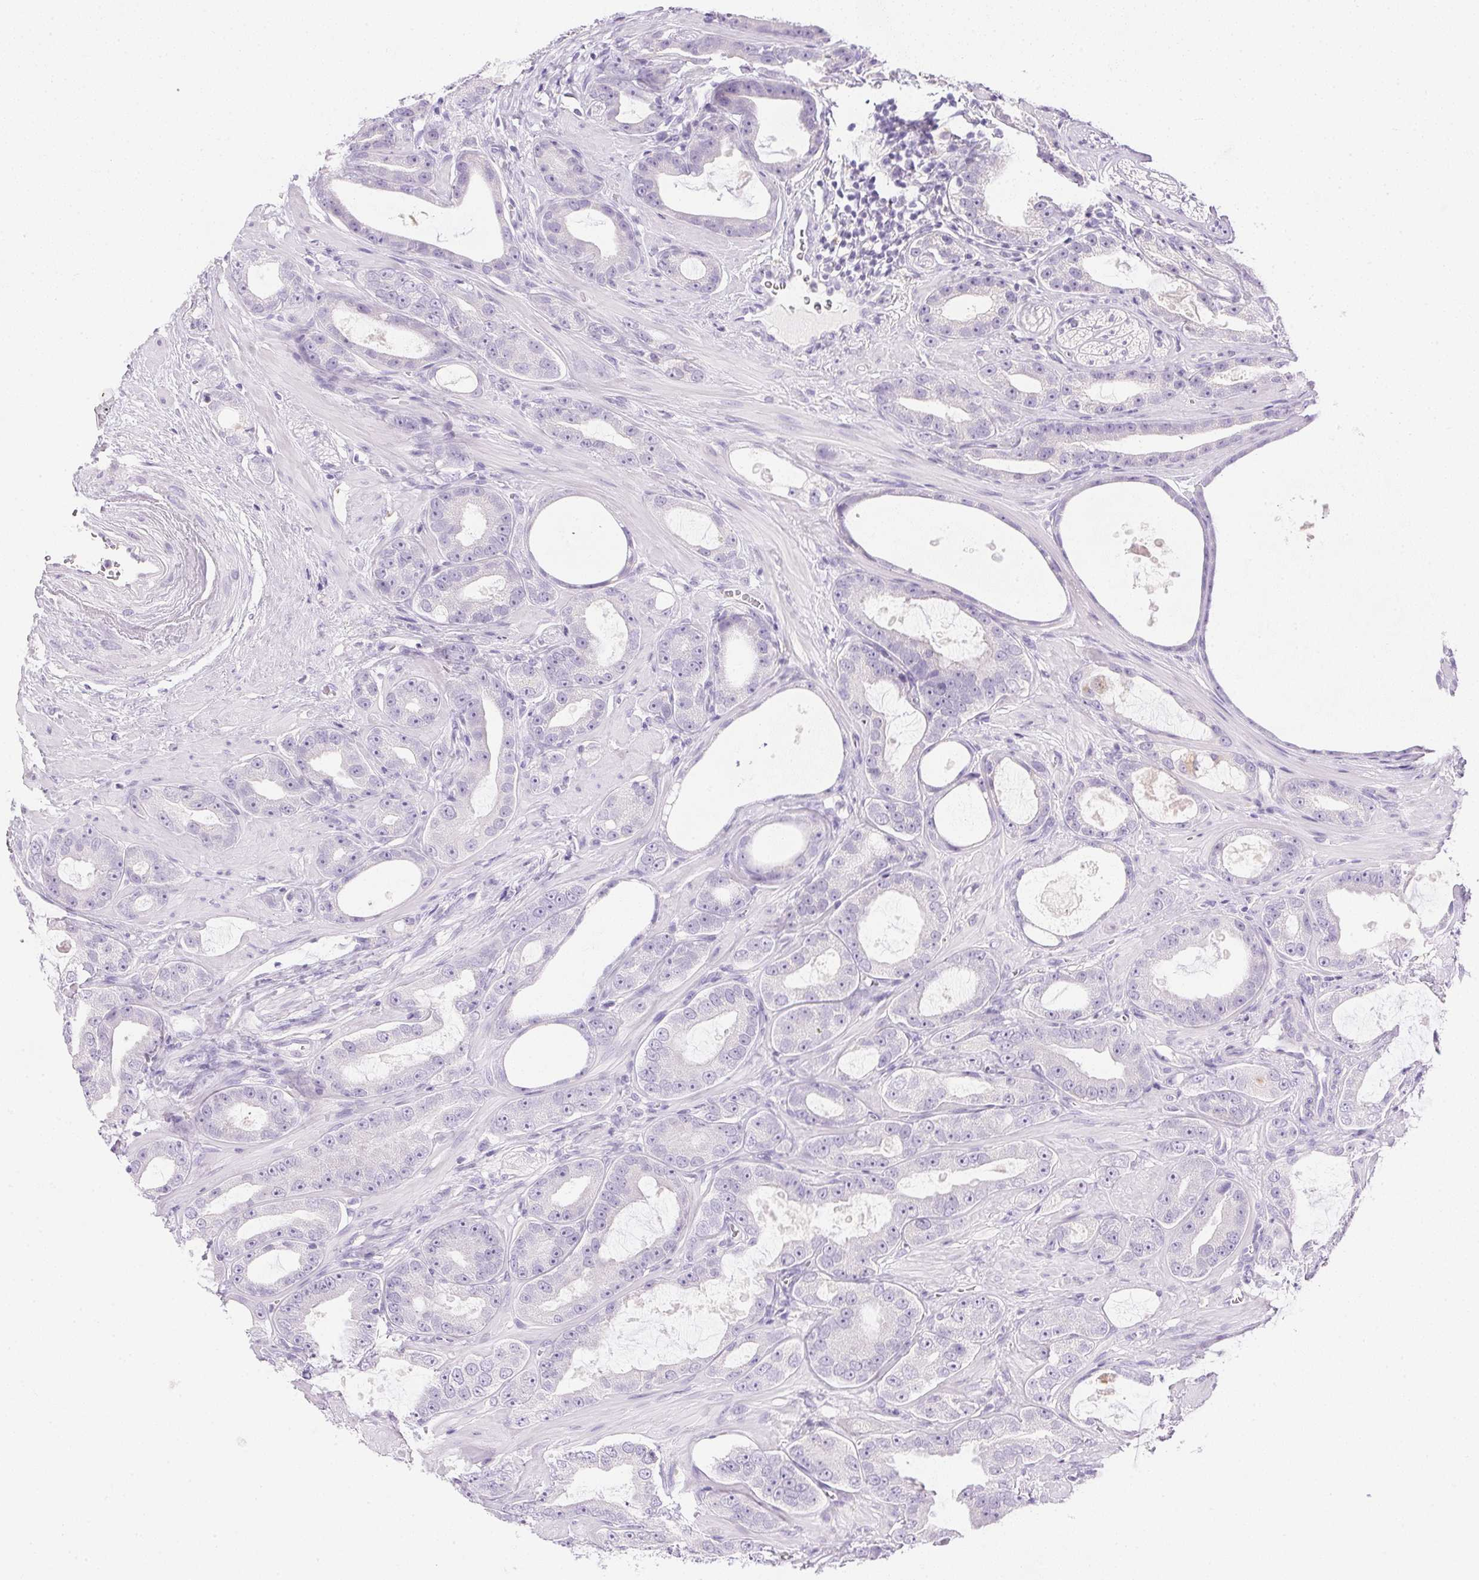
{"staining": {"intensity": "negative", "quantity": "none", "location": "none"}, "tissue": "prostate cancer", "cell_type": "Tumor cells", "image_type": "cancer", "snomed": [{"axis": "morphology", "description": "Adenocarcinoma, High grade"}, {"axis": "topography", "description": "Prostate"}], "caption": "The IHC photomicrograph has no significant positivity in tumor cells of prostate high-grade adenocarcinoma tissue.", "gene": "ATP6V1G3", "patient": {"sex": "male", "age": 65}}